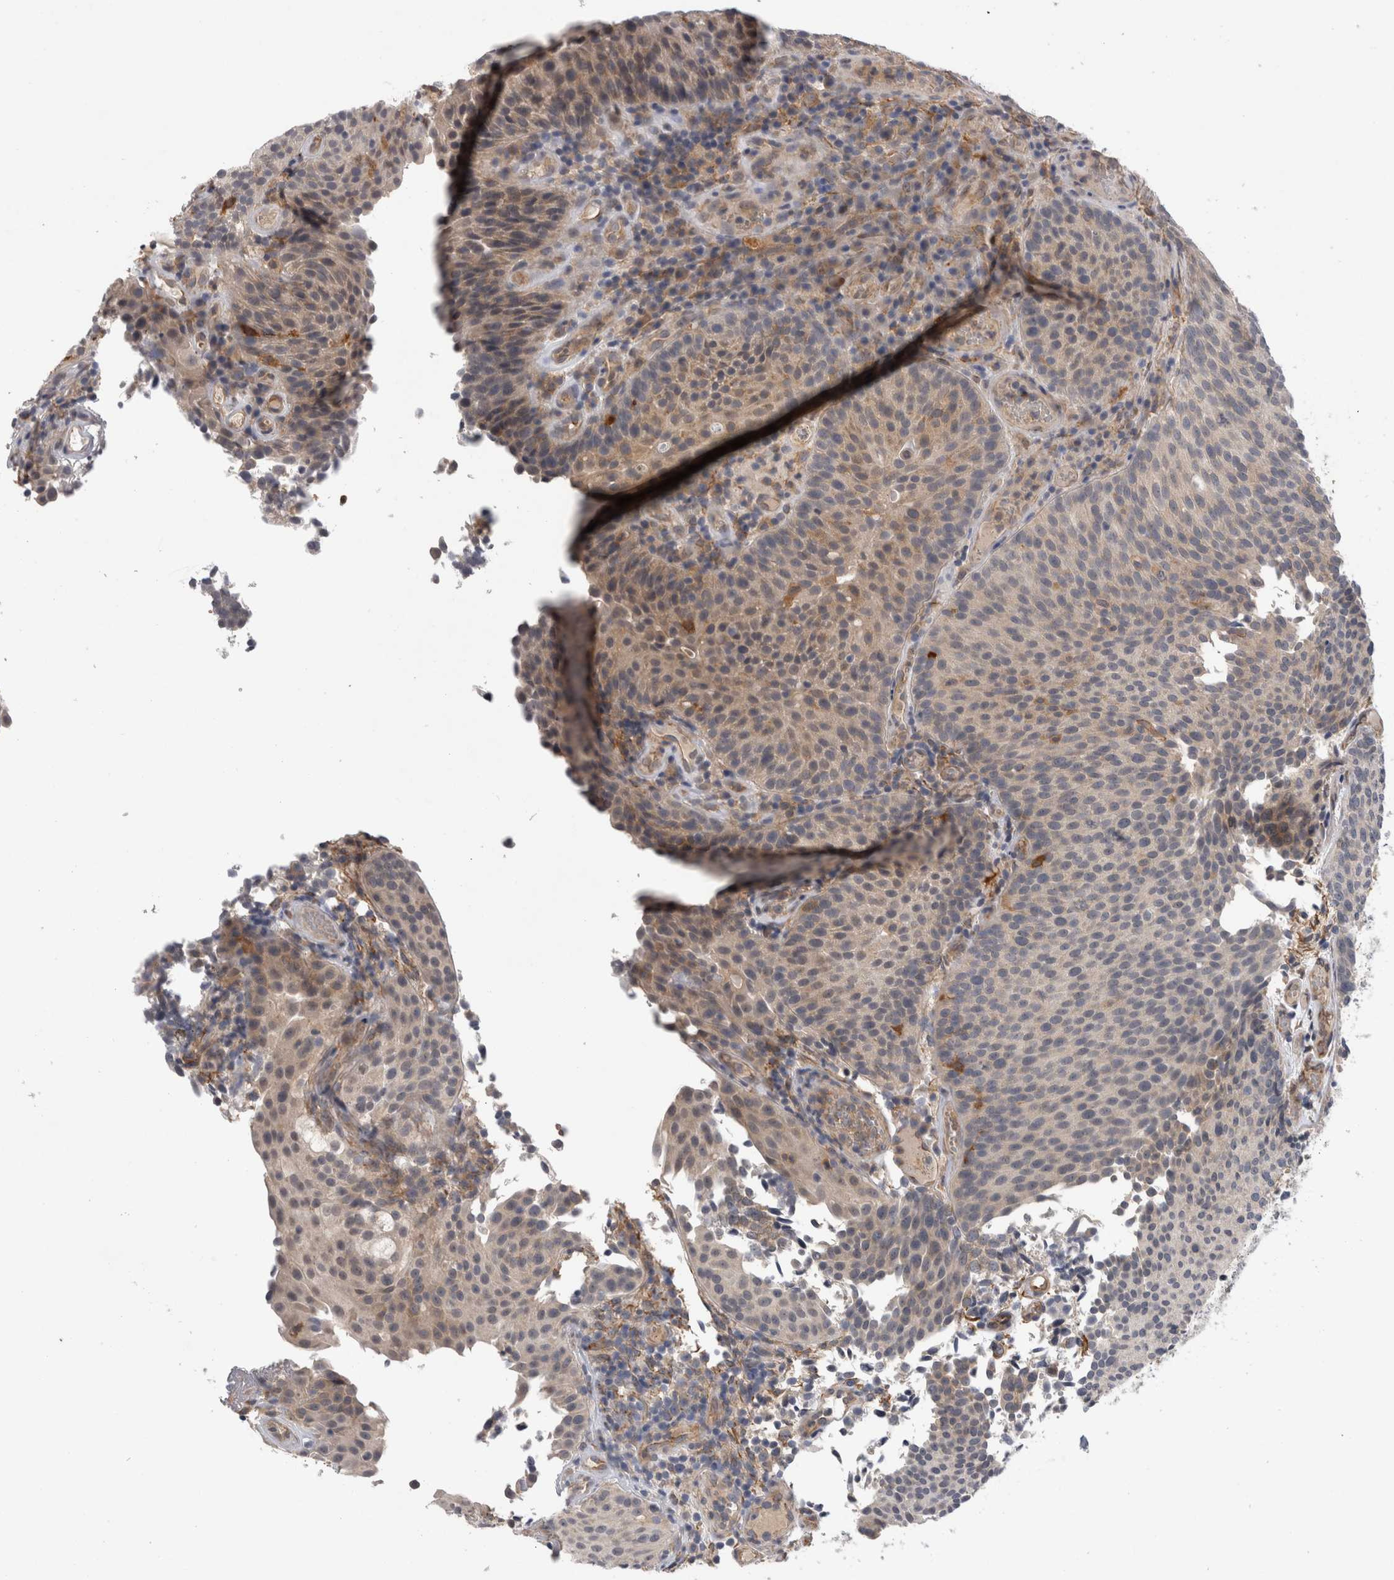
{"staining": {"intensity": "moderate", "quantity": "25%-75%", "location": "cytoplasmic/membranous"}, "tissue": "urothelial cancer", "cell_type": "Tumor cells", "image_type": "cancer", "snomed": [{"axis": "morphology", "description": "Urothelial carcinoma, Low grade"}, {"axis": "topography", "description": "Urinary bladder"}], "caption": "DAB immunohistochemical staining of low-grade urothelial carcinoma displays moderate cytoplasmic/membranous protein positivity in approximately 25%-75% of tumor cells. The staining was performed using DAB (3,3'-diaminobenzidine), with brown indicating positive protein expression. Nuclei are stained blue with hematoxylin.", "gene": "ANKFY1", "patient": {"sex": "male", "age": 86}}